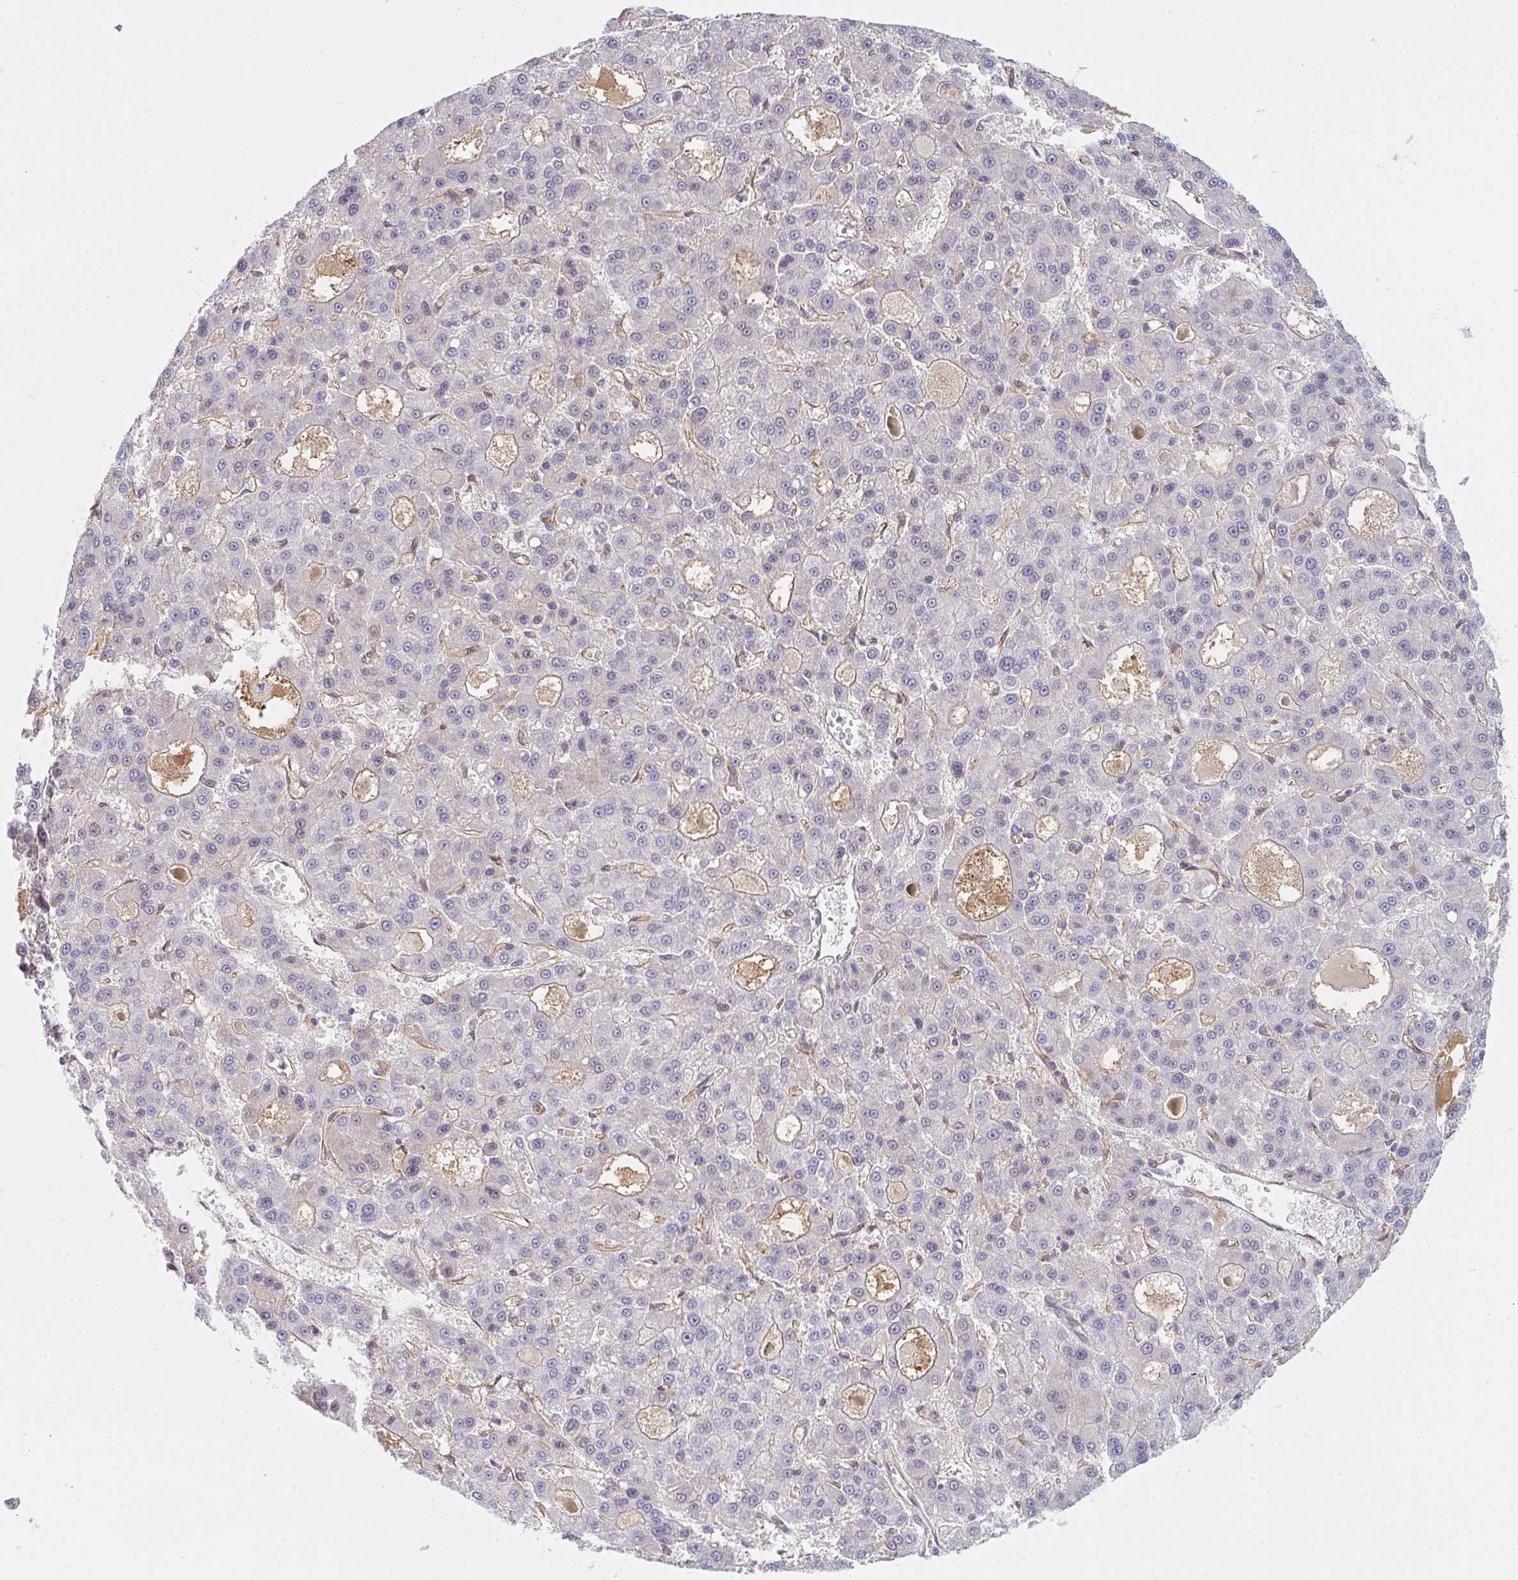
{"staining": {"intensity": "negative", "quantity": "none", "location": "none"}, "tissue": "liver cancer", "cell_type": "Tumor cells", "image_type": "cancer", "snomed": [{"axis": "morphology", "description": "Carcinoma, Hepatocellular, NOS"}, {"axis": "topography", "description": "Liver"}], "caption": "Immunohistochemical staining of human liver cancer reveals no significant staining in tumor cells.", "gene": "DSCAML1", "patient": {"sex": "male", "age": 70}}